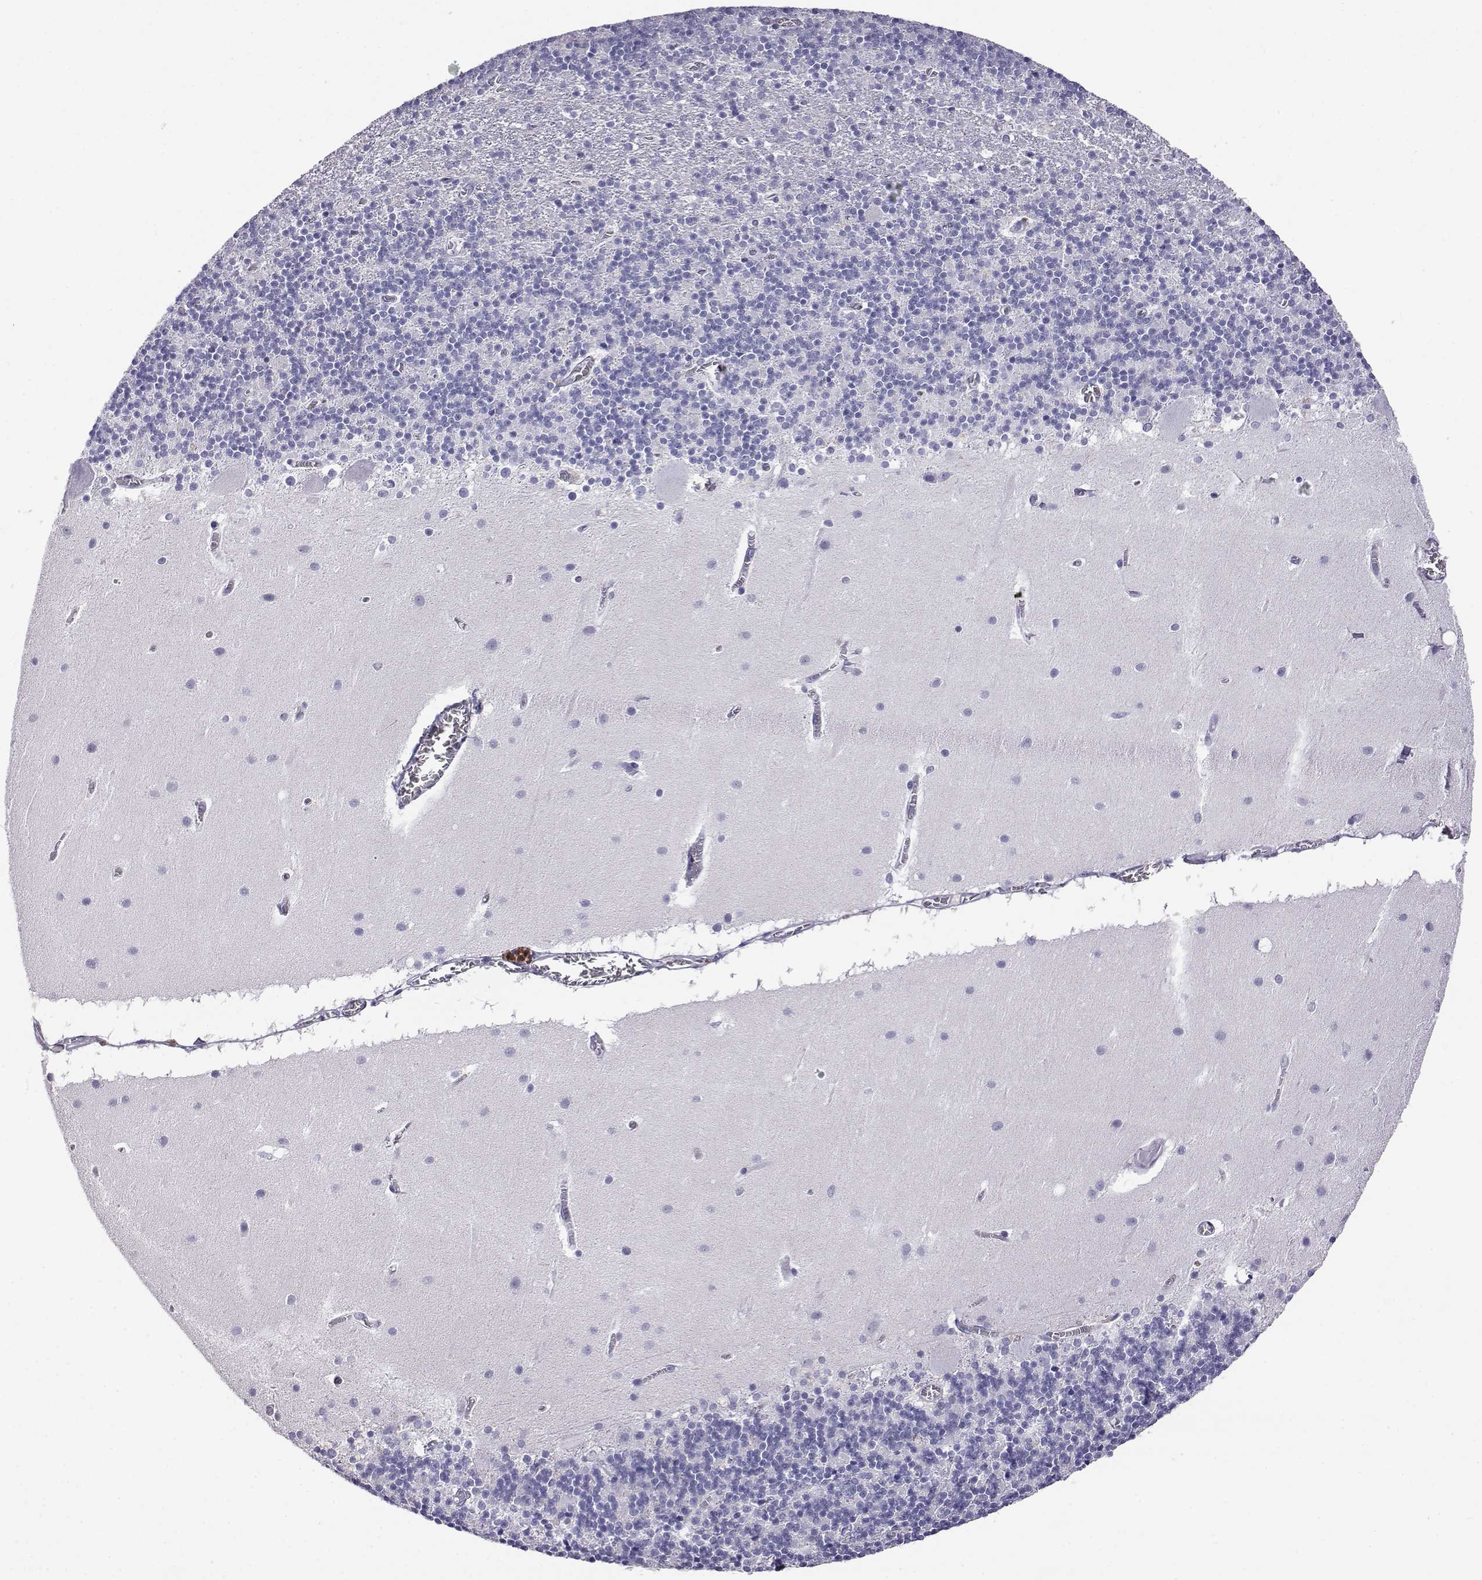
{"staining": {"intensity": "negative", "quantity": "none", "location": "none"}, "tissue": "cerebellum", "cell_type": "Cells in granular layer", "image_type": "normal", "snomed": [{"axis": "morphology", "description": "Normal tissue, NOS"}, {"axis": "topography", "description": "Cerebellum"}], "caption": "Cells in granular layer are negative for brown protein staining in normal cerebellum. (Brightfield microscopy of DAB IHC at high magnification).", "gene": "AKR1B1", "patient": {"sex": "male", "age": 70}}